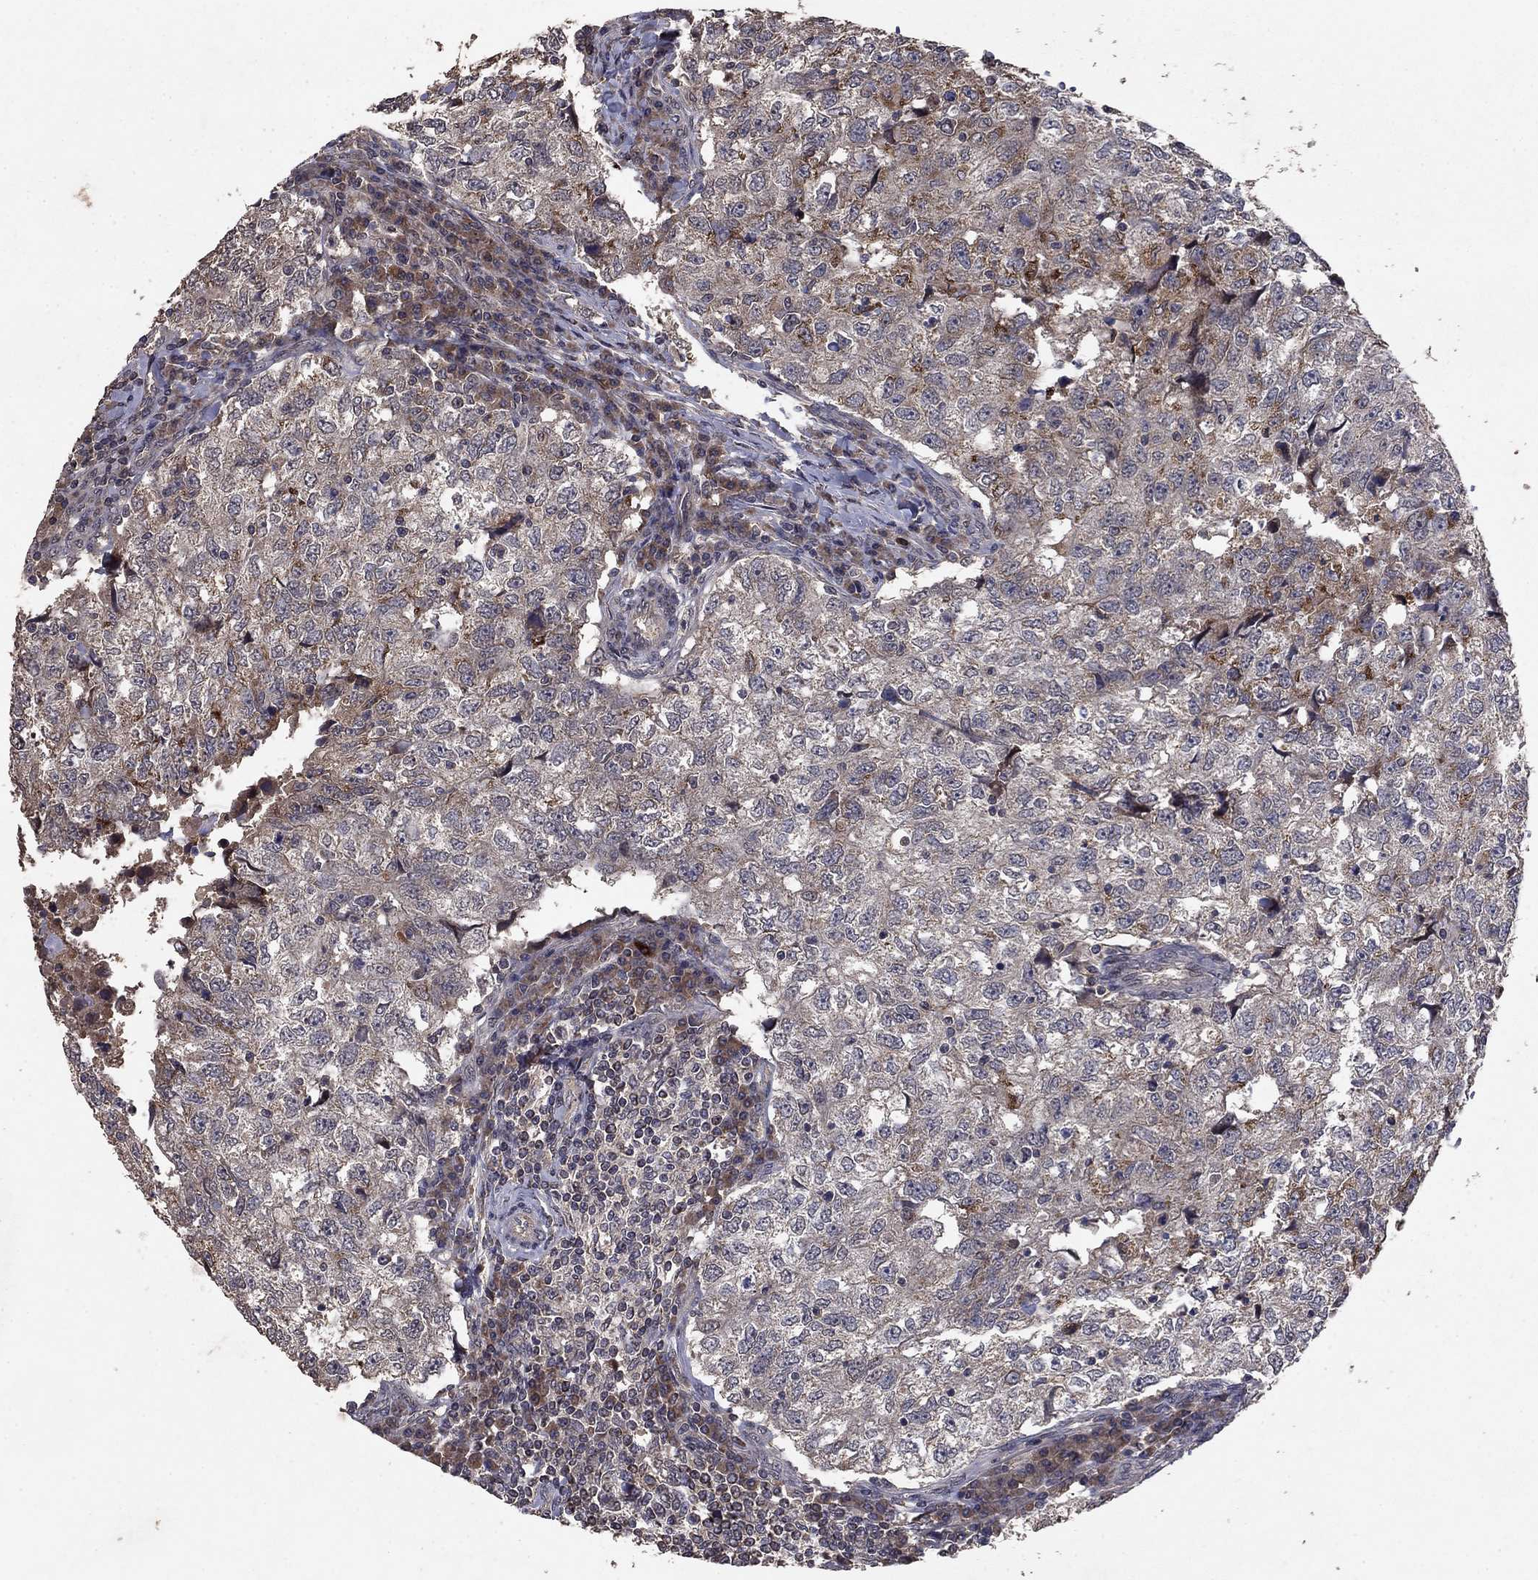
{"staining": {"intensity": "negative", "quantity": "none", "location": "none"}, "tissue": "breast cancer", "cell_type": "Tumor cells", "image_type": "cancer", "snomed": [{"axis": "morphology", "description": "Duct carcinoma"}, {"axis": "topography", "description": "Breast"}], "caption": "Breast cancer was stained to show a protein in brown. There is no significant staining in tumor cells.", "gene": "DHRS1", "patient": {"sex": "female", "age": 30}}